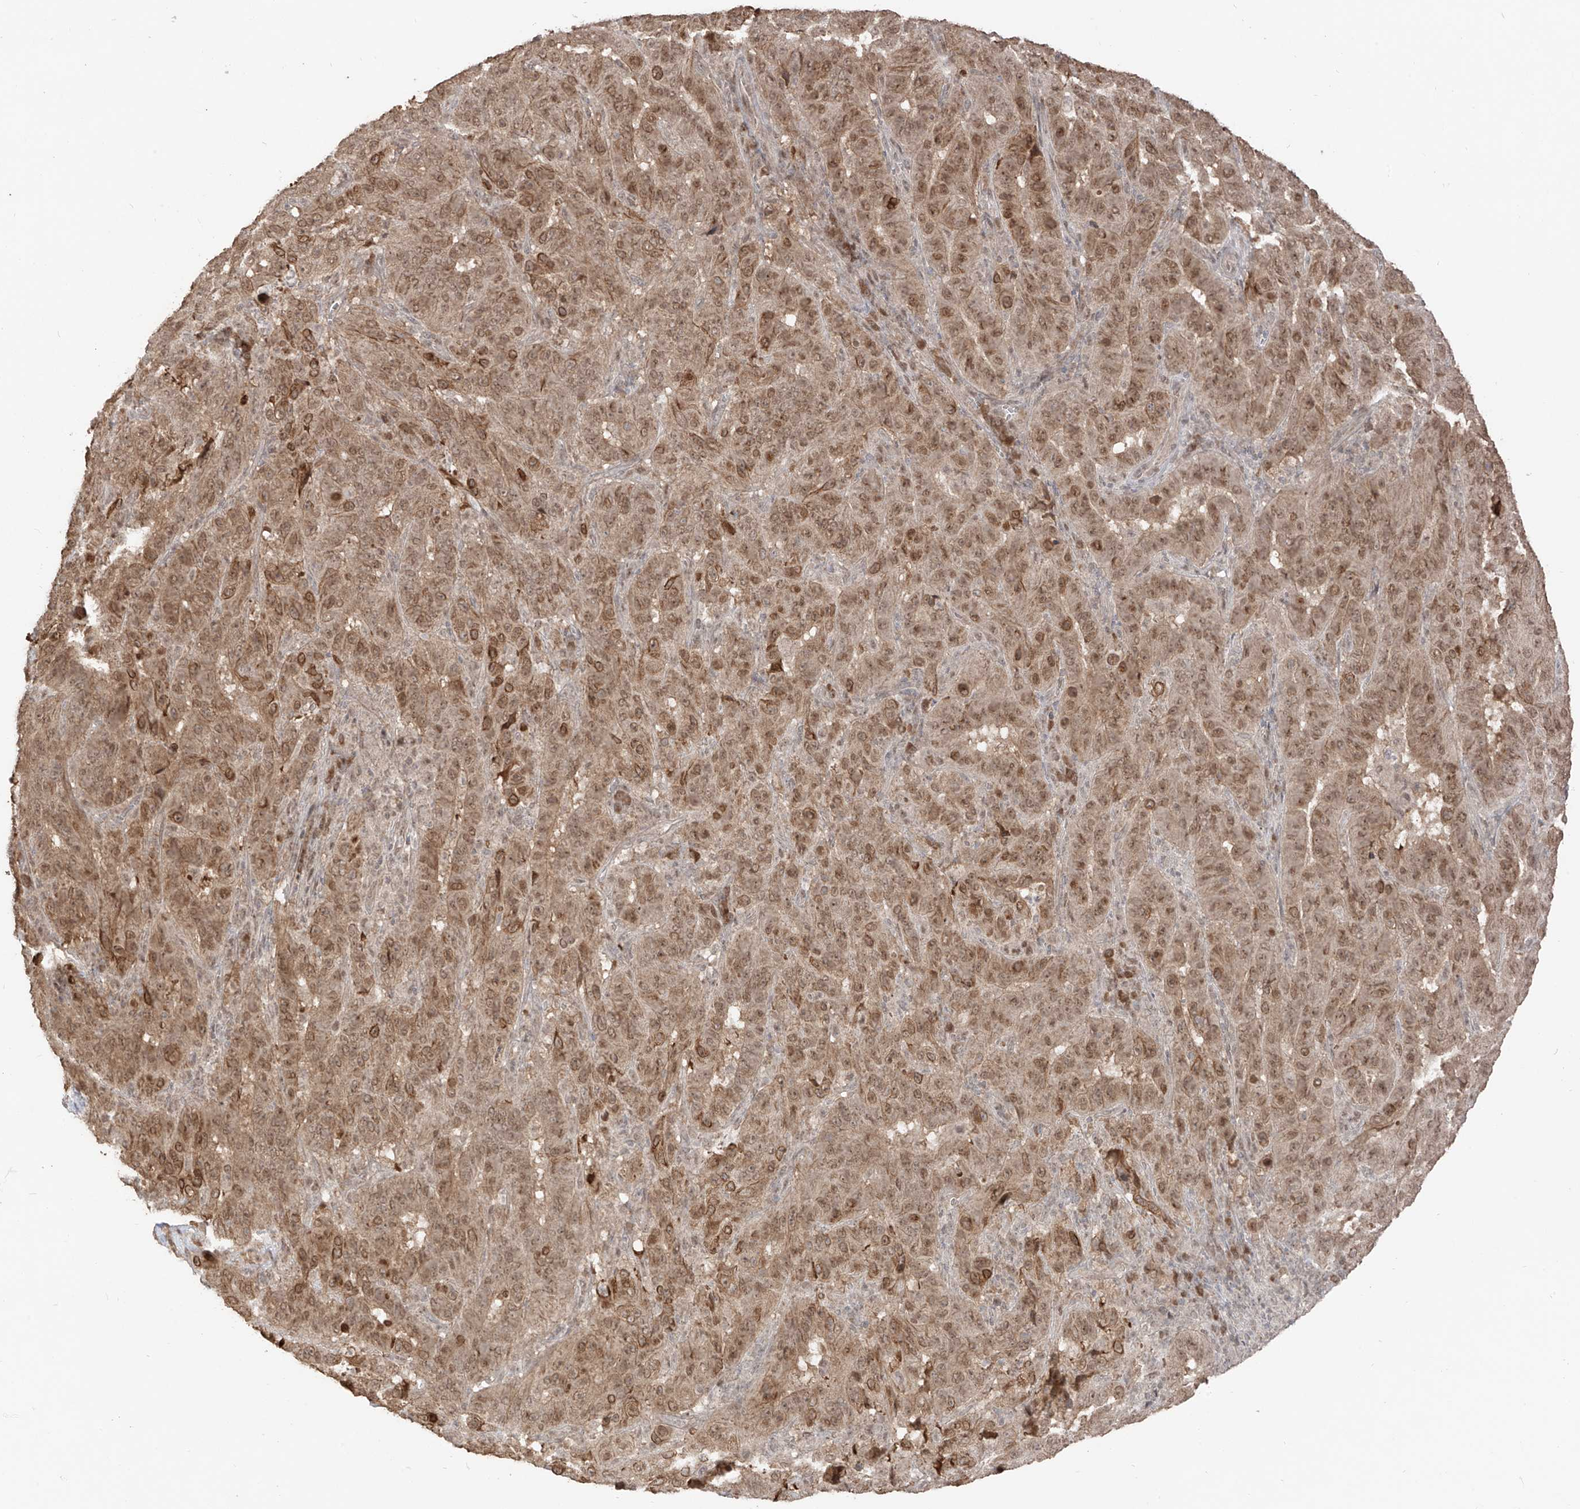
{"staining": {"intensity": "moderate", "quantity": ">75%", "location": "cytoplasmic/membranous,nuclear"}, "tissue": "pancreatic cancer", "cell_type": "Tumor cells", "image_type": "cancer", "snomed": [{"axis": "morphology", "description": "Adenocarcinoma, NOS"}, {"axis": "topography", "description": "Pancreas"}], "caption": "IHC image of pancreatic cancer stained for a protein (brown), which shows medium levels of moderate cytoplasmic/membranous and nuclear expression in approximately >75% of tumor cells.", "gene": "COLGALT2", "patient": {"sex": "male", "age": 63}}